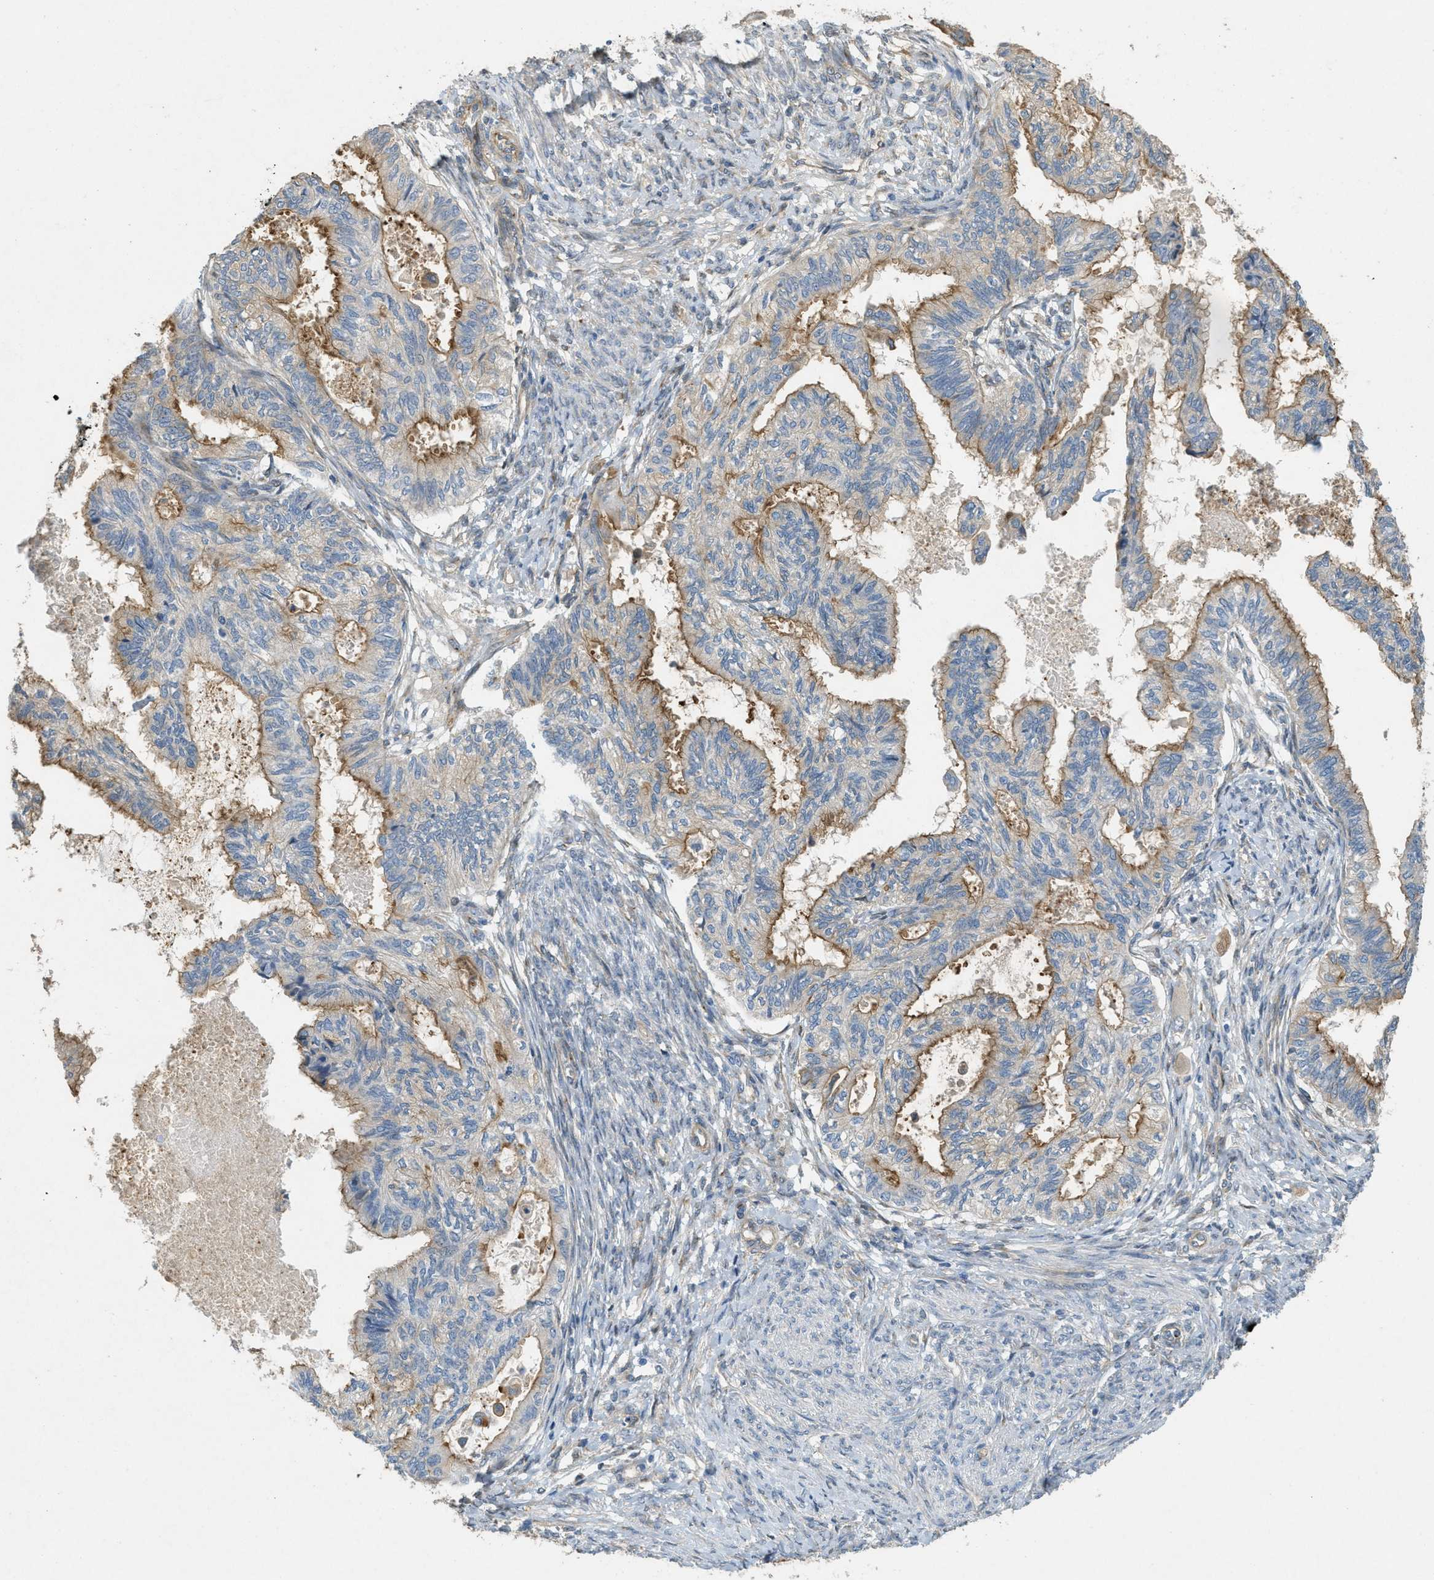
{"staining": {"intensity": "weak", "quantity": ">75%", "location": "cytoplasmic/membranous"}, "tissue": "cervical cancer", "cell_type": "Tumor cells", "image_type": "cancer", "snomed": [{"axis": "morphology", "description": "Normal tissue, NOS"}, {"axis": "morphology", "description": "Adenocarcinoma, NOS"}, {"axis": "topography", "description": "Cervix"}, {"axis": "topography", "description": "Endometrium"}], "caption": "Immunohistochemistry of human cervical cancer shows low levels of weak cytoplasmic/membranous positivity in approximately >75% of tumor cells. The staining was performed using DAB to visualize the protein expression in brown, while the nuclei were stained in blue with hematoxylin (Magnification: 20x).", "gene": "ADCY5", "patient": {"sex": "female", "age": 86}}